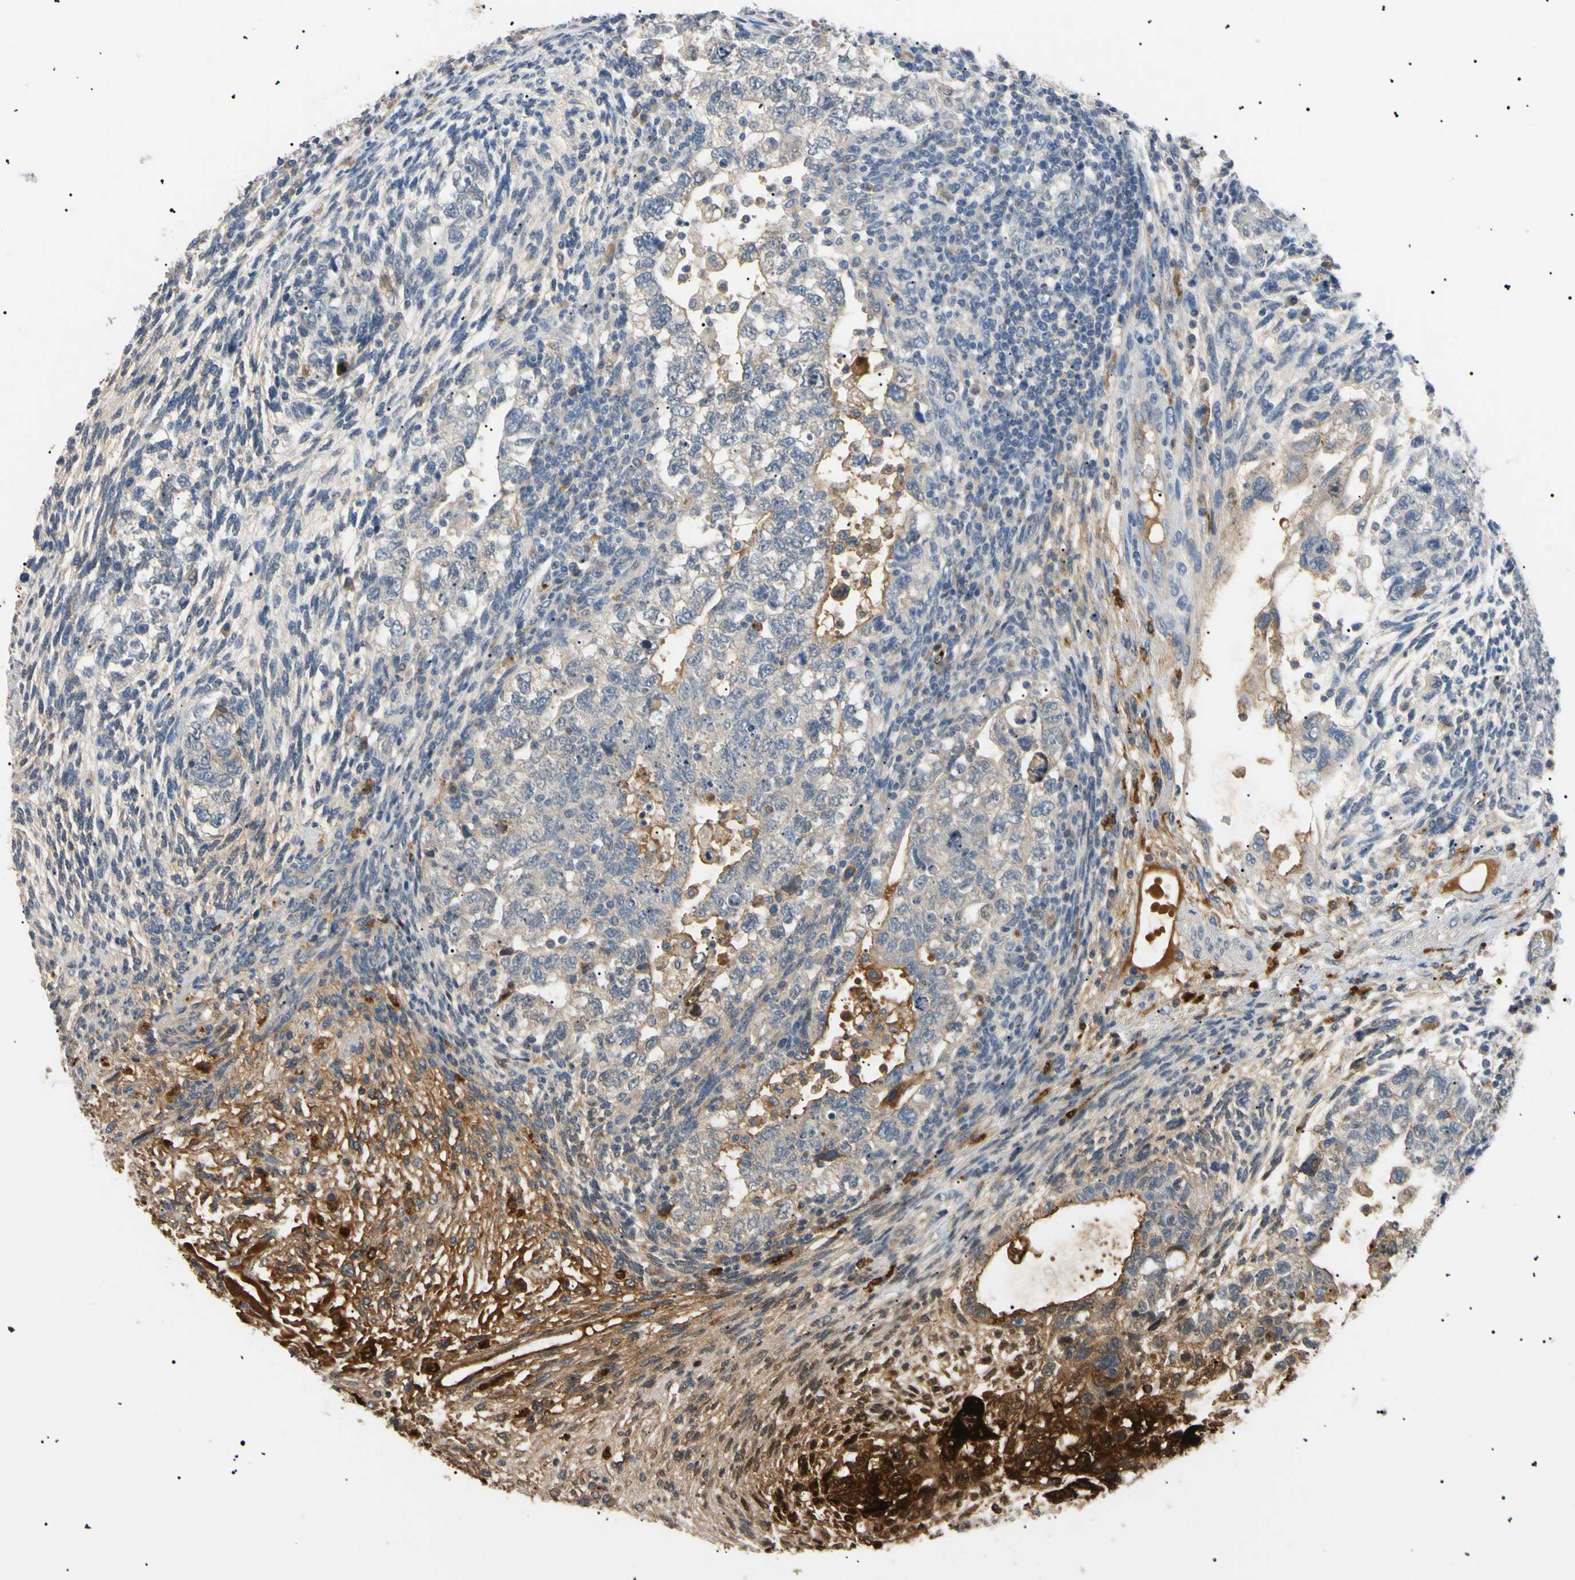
{"staining": {"intensity": "weak", "quantity": "<25%", "location": "cytoplasmic/membranous"}, "tissue": "testis cancer", "cell_type": "Tumor cells", "image_type": "cancer", "snomed": [{"axis": "morphology", "description": "Normal tissue, NOS"}, {"axis": "morphology", "description": "Carcinoma, Embryonal, NOS"}, {"axis": "topography", "description": "Testis"}], "caption": "An IHC histopathology image of testis cancer (embryonal carcinoma) is shown. There is no staining in tumor cells of testis cancer (embryonal carcinoma). Brightfield microscopy of immunohistochemistry (IHC) stained with DAB (3,3'-diaminobenzidine) (brown) and hematoxylin (blue), captured at high magnification.", "gene": "CGB3", "patient": {"sex": "male", "age": 36}}